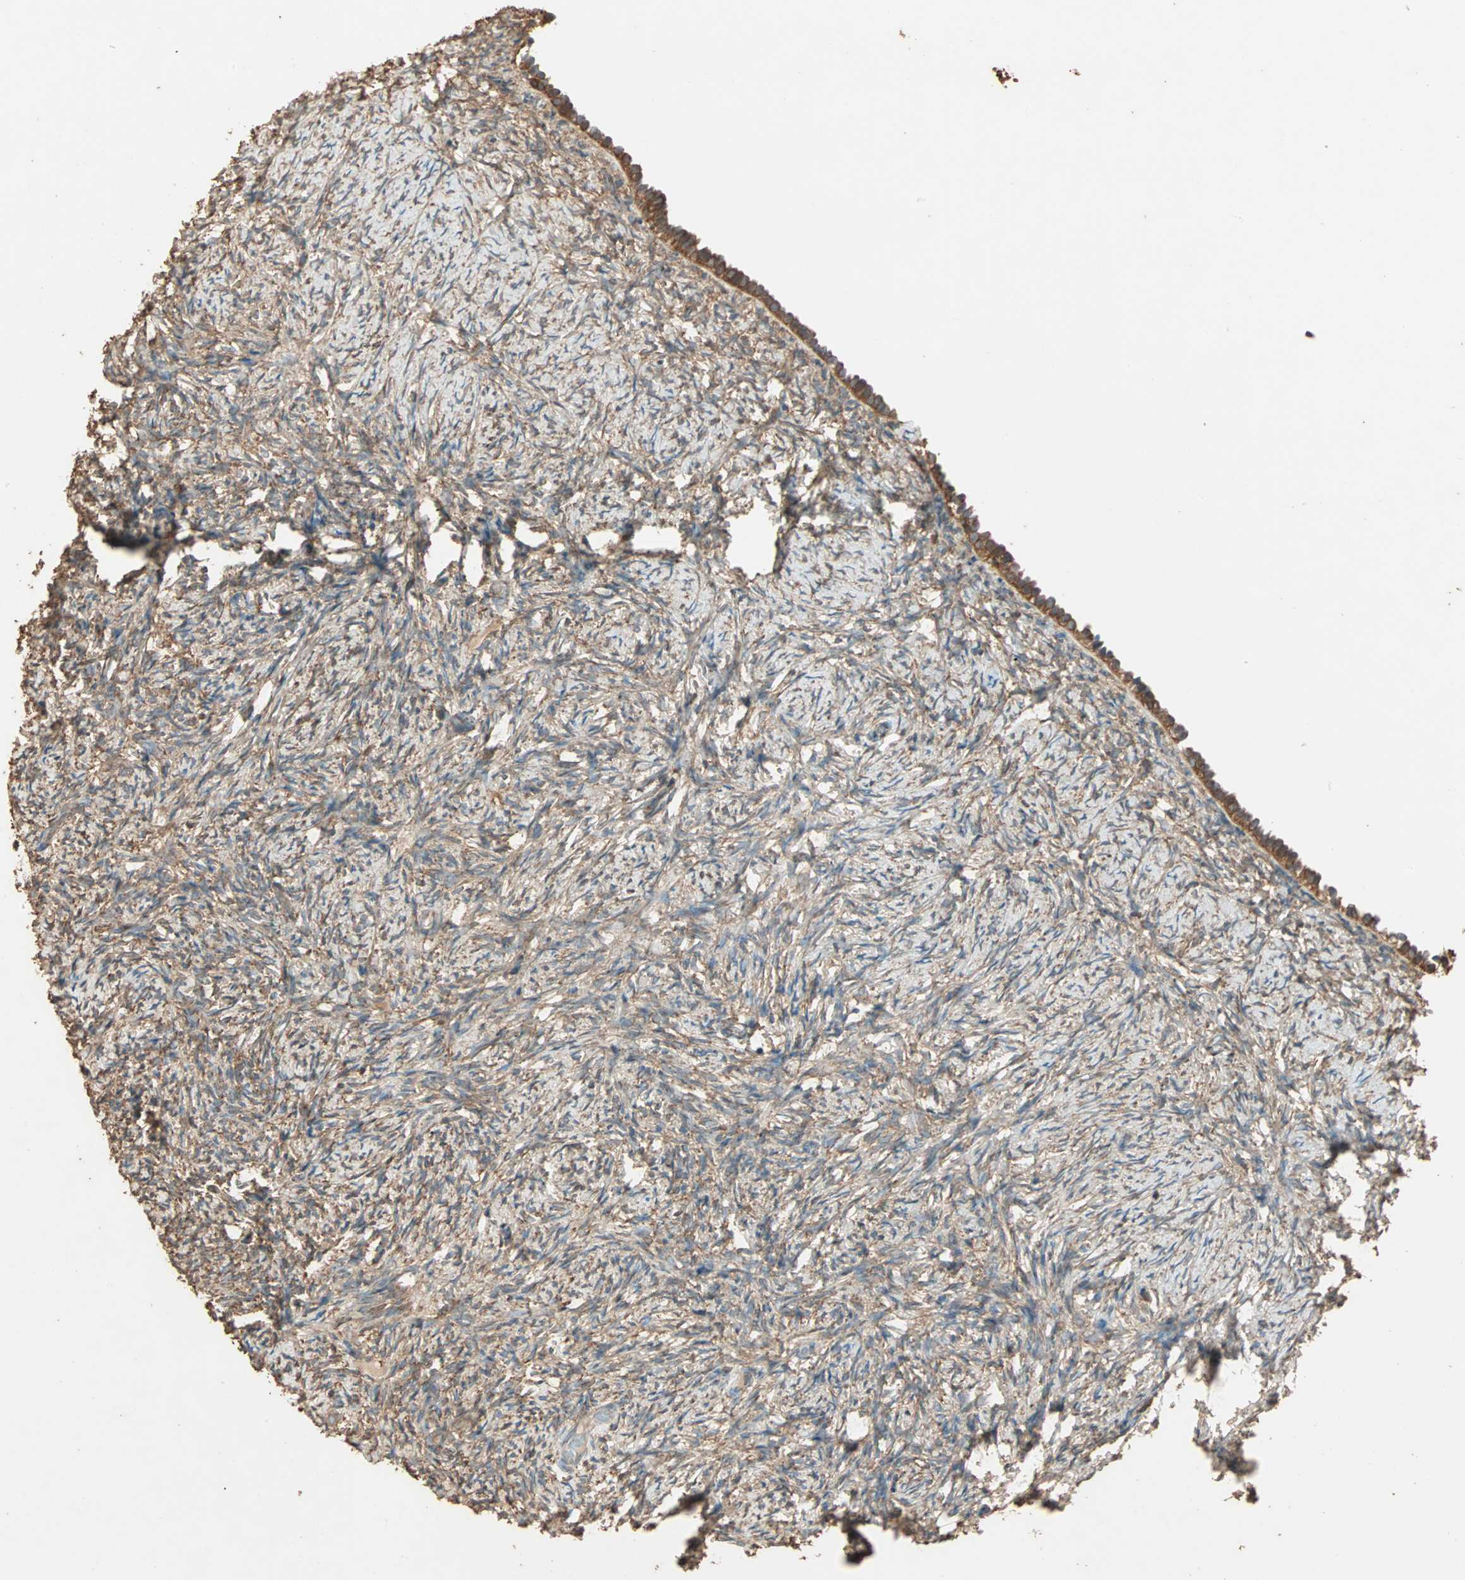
{"staining": {"intensity": "moderate", "quantity": "25%-75%", "location": "cytoplasmic/membranous"}, "tissue": "ovary", "cell_type": "Ovarian stroma cells", "image_type": "normal", "snomed": [{"axis": "morphology", "description": "Normal tissue, NOS"}, {"axis": "topography", "description": "Ovary"}], "caption": "This is a micrograph of immunohistochemistry staining of unremarkable ovary, which shows moderate expression in the cytoplasmic/membranous of ovarian stroma cells.", "gene": "EIF4G2", "patient": {"sex": "female", "age": 60}}